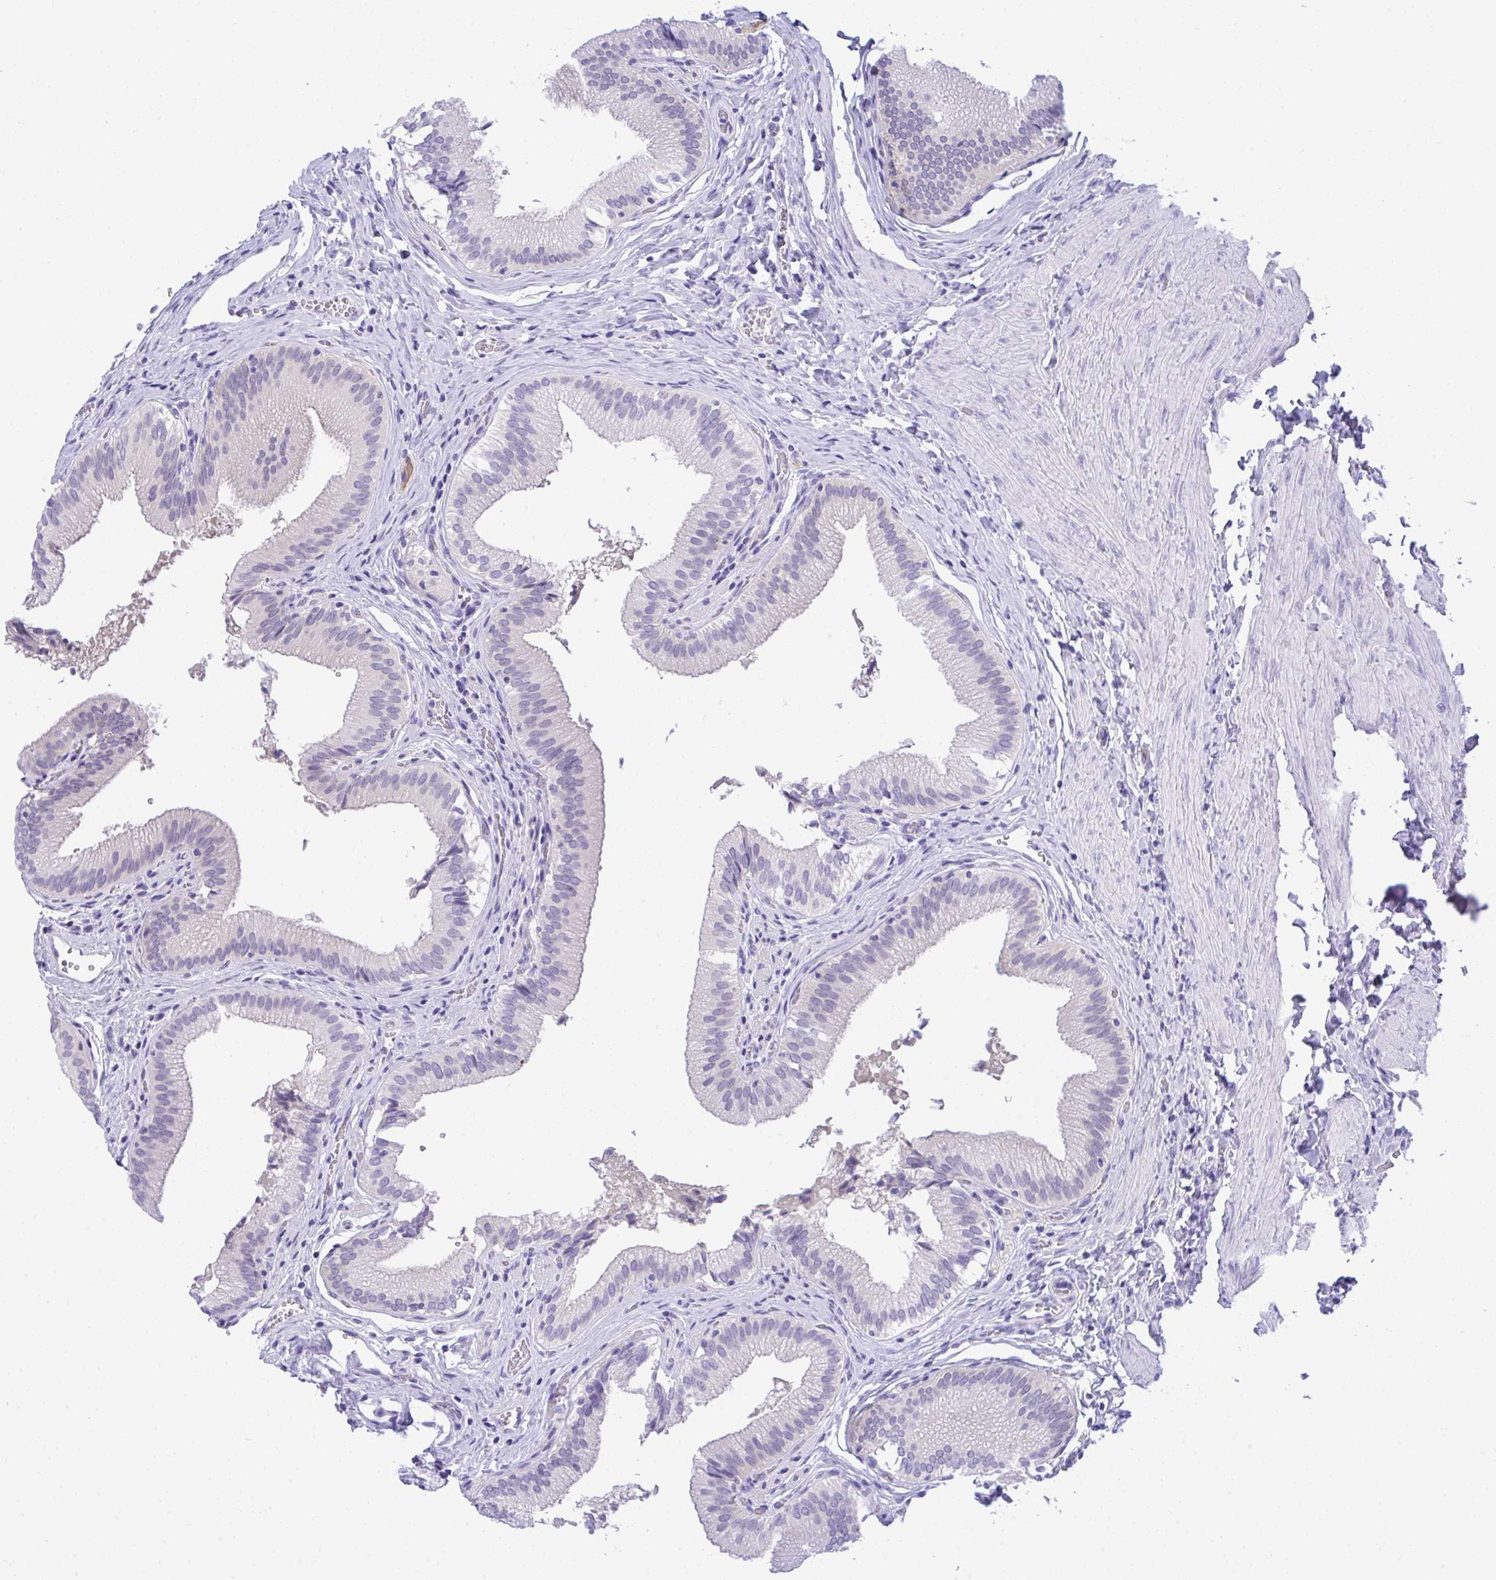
{"staining": {"intensity": "negative", "quantity": "none", "location": "none"}, "tissue": "gallbladder", "cell_type": "Glandular cells", "image_type": "normal", "snomed": [{"axis": "morphology", "description": "Normal tissue, NOS"}, {"axis": "topography", "description": "Gallbladder"}, {"axis": "topography", "description": "Peripheral nerve tissue"}], "caption": "There is no significant expression in glandular cells of gallbladder. (Stains: DAB immunohistochemistry with hematoxylin counter stain, Microscopy: brightfield microscopy at high magnification).", "gene": "PGM2L1", "patient": {"sex": "male", "age": 17}}